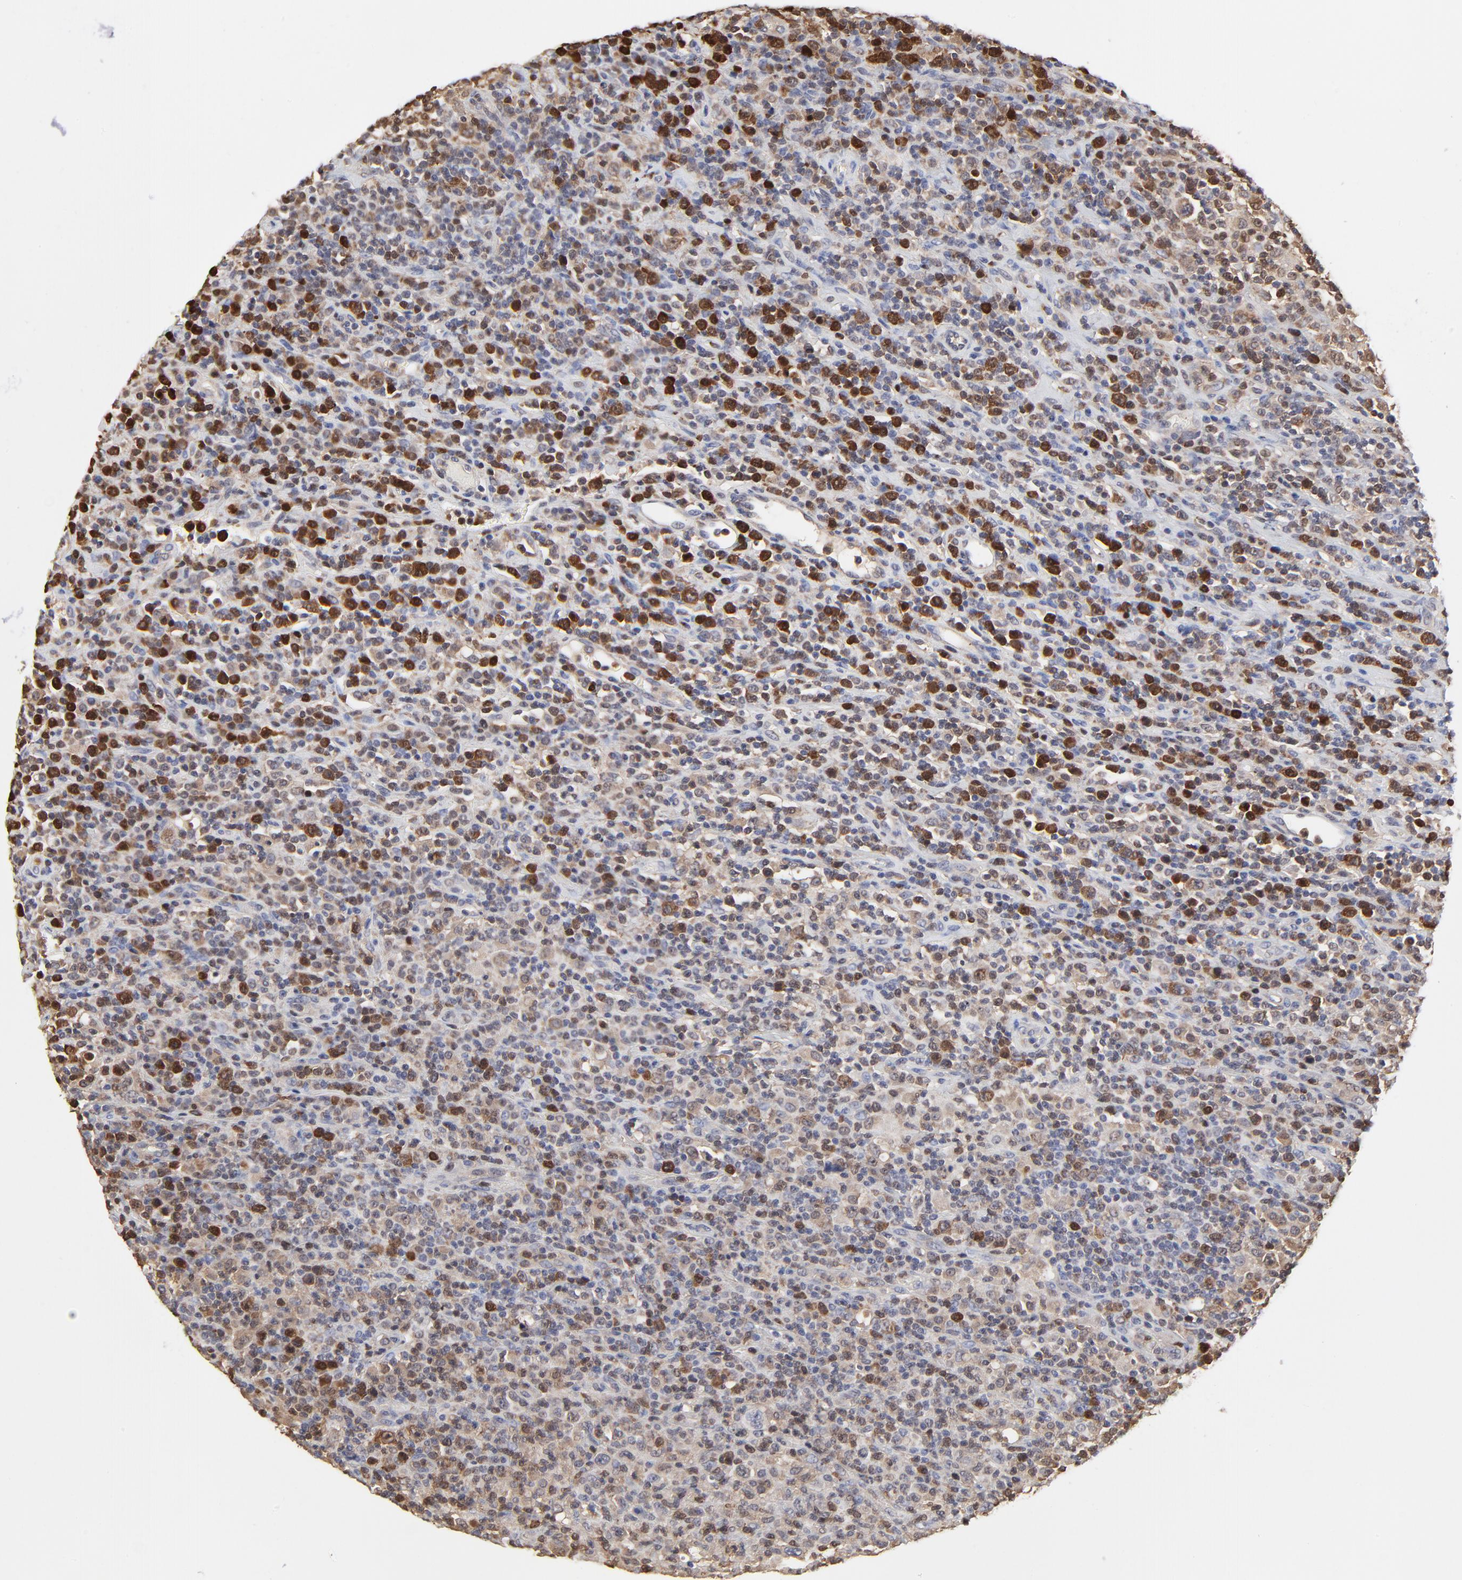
{"staining": {"intensity": "strong", "quantity": "<25%", "location": "cytoplasmic/membranous"}, "tissue": "lymphoma", "cell_type": "Tumor cells", "image_type": "cancer", "snomed": [{"axis": "morphology", "description": "Hodgkin's disease, NOS"}, {"axis": "topography", "description": "Lymph node"}], "caption": "IHC of human Hodgkin's disease reveals medium levels of strong cytoplasmic/membranous expression in approximately <25% of tumor cells. (IHC, brightfield microscopy, high magnification).", "gene": "CASP3", "patient": {"sex": "male", "age": 65}}